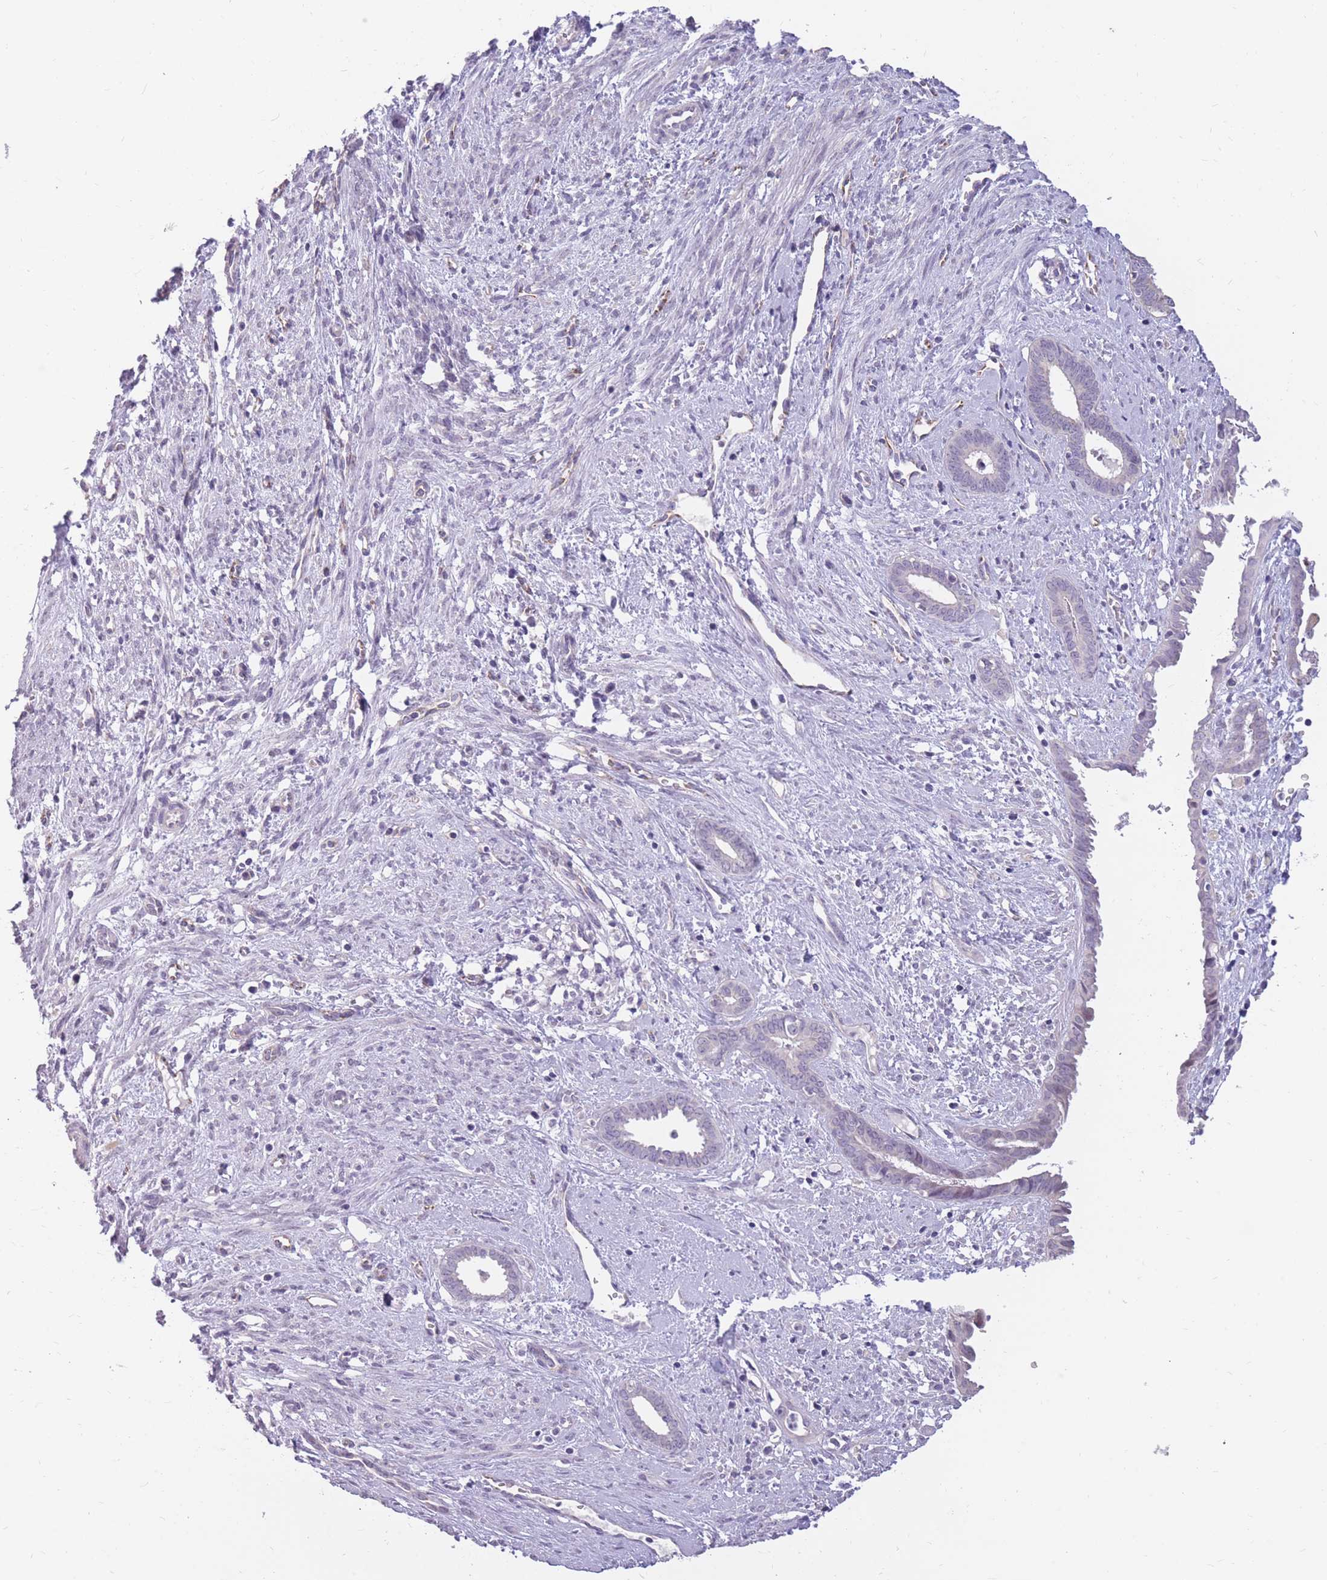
{"staining": {"intensity": "negative", "quantity": "none", "location": "none"}, "tissue": "endometrium", "cell_type": "Cells in endometrial stroma", "image_type": "normal", "snomed": [{"axis": "morphology", "description": "Normal tissue, NOS"}, {"axis": "topography", "description": "Endometrium"}], "caption": "An immunohistochemistry (IHC) photomicrograph of unremarkable endometrium is shown. There is no staining in cells in endometrial stroma of endometrium.", "gene": "RNF170", "patient": {"sex": "female", "age": 61}}